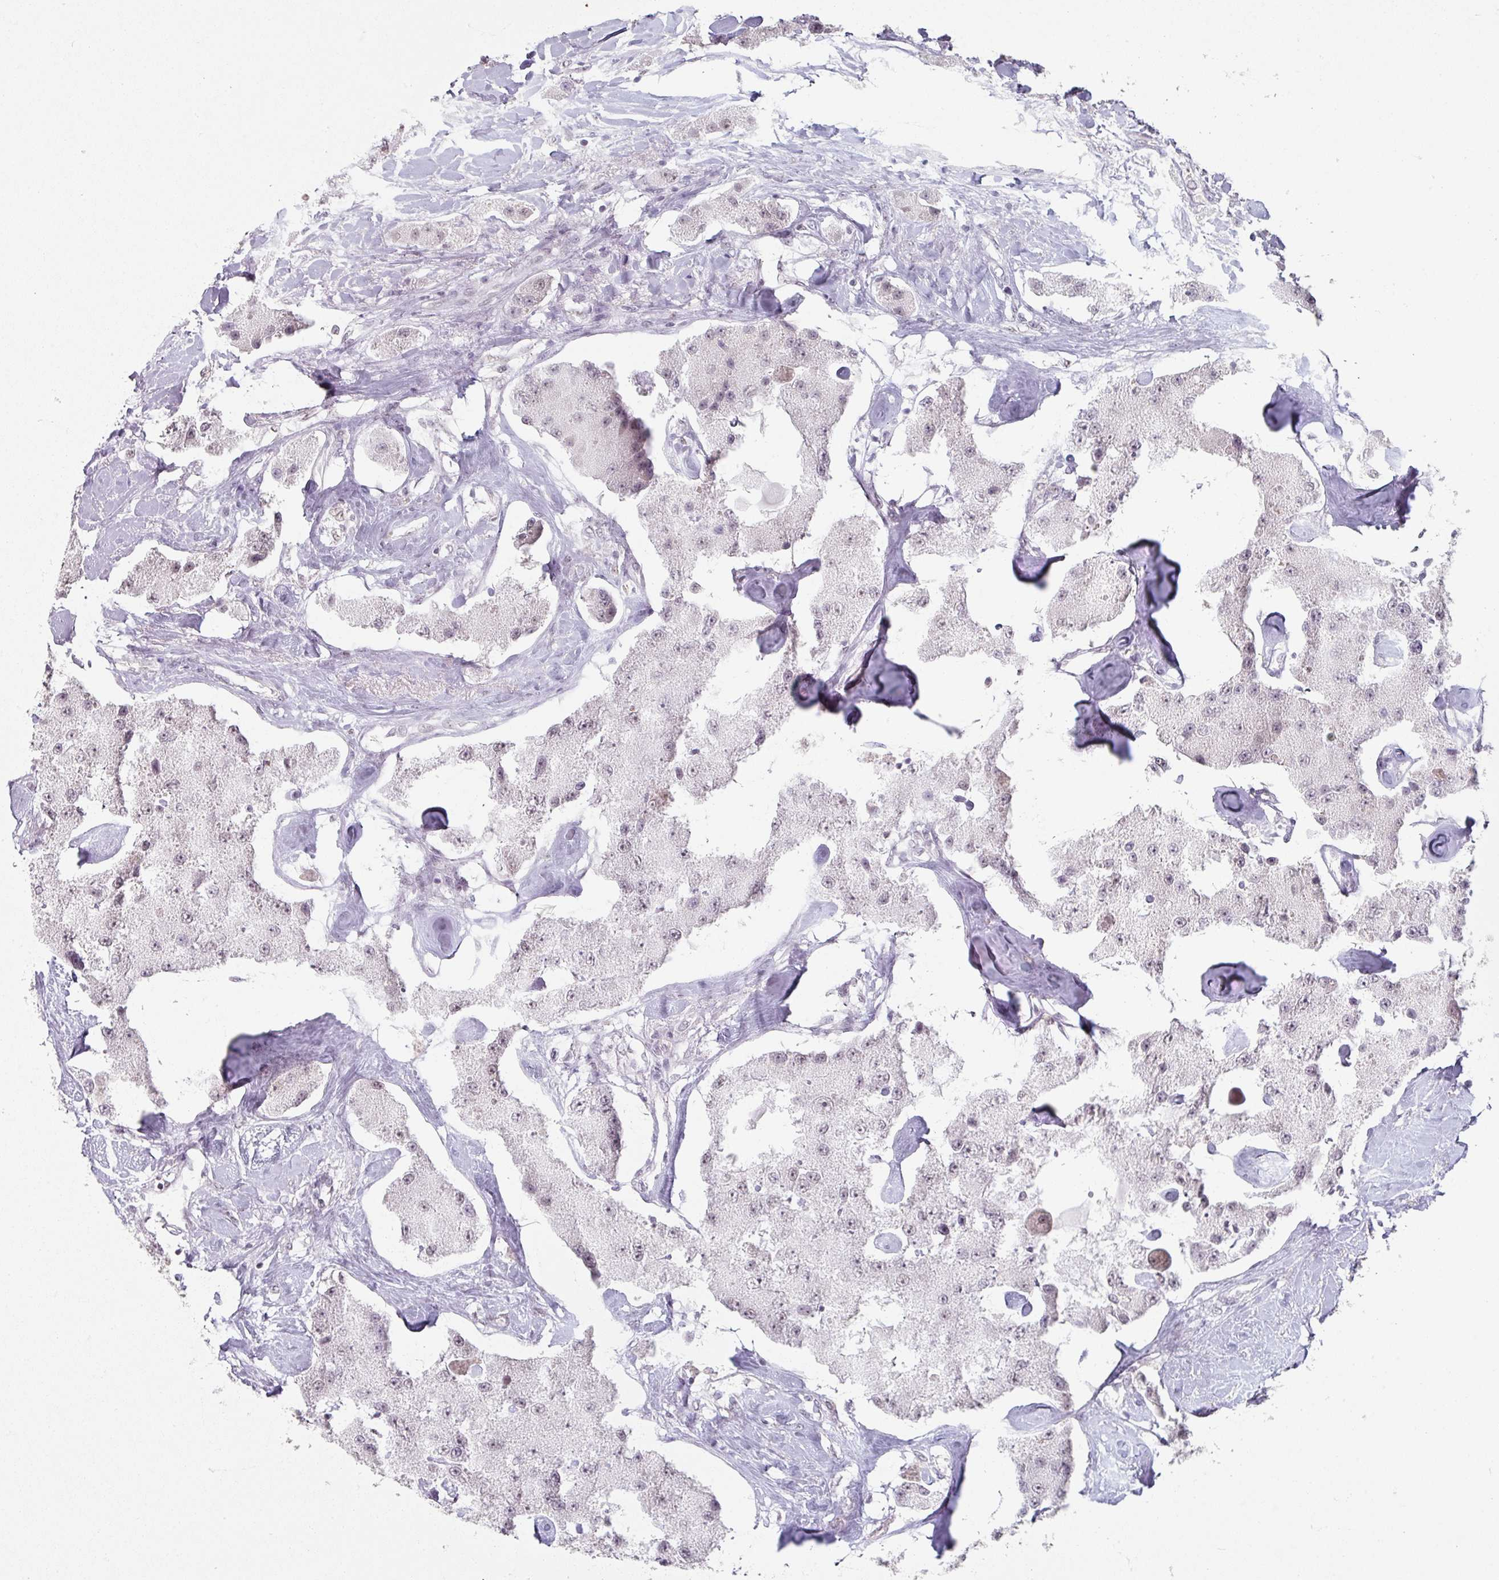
{"staining": {"intensity": "negative", "quantity": "none", "location": "none"}, "tissue": "carcinoid", "cell_type": "Tumor cells", "image_type": "cancer", "snomed": [{"axis": "morphology", "description": "Carcinoid, malignant, NOS"}, {"axis": "topography", "description": "Pancreas"}], "caption": "Carcinoid was stained to show a protein in brown. There is no significant expression in tumor cells.", "gene": "SPRR1A", "patient": {"sex": "male", "age": 41}}